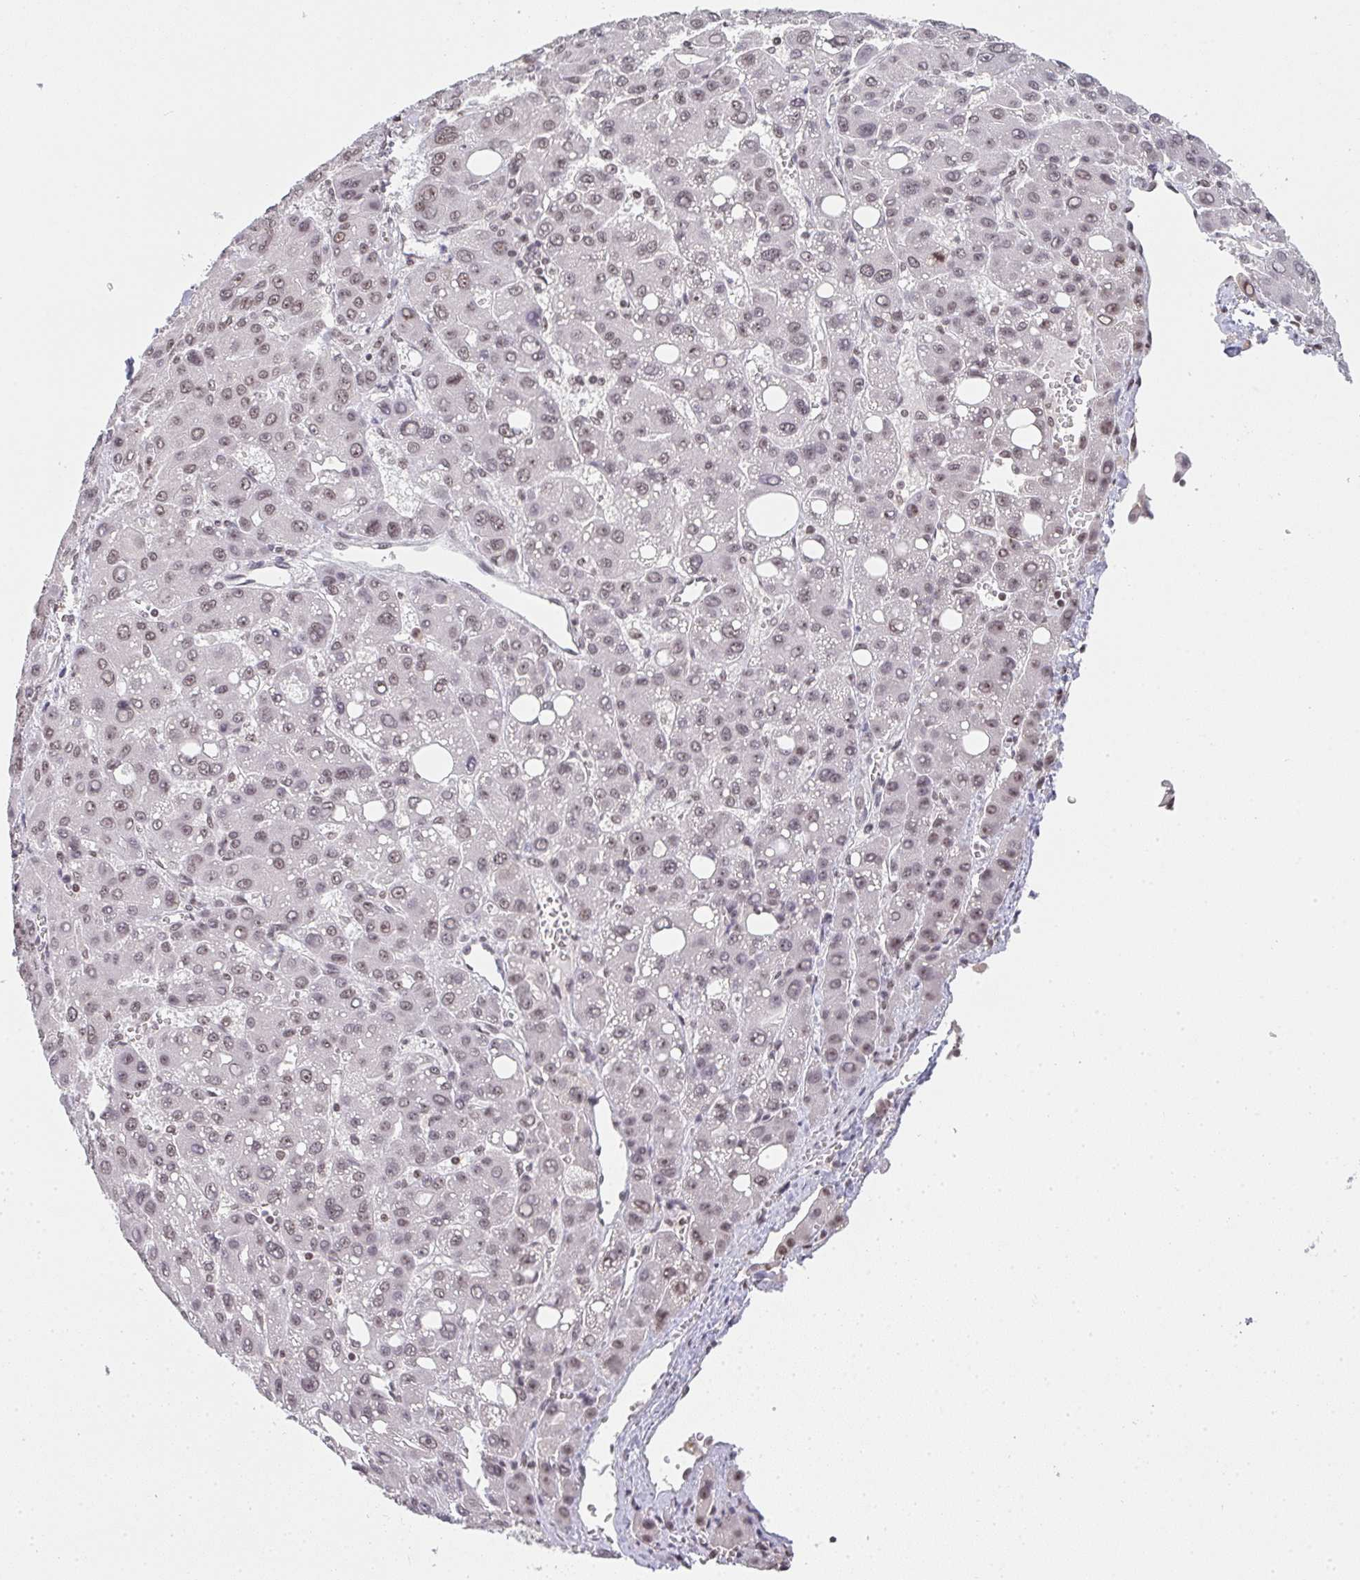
{"staining": {"intensity": "moderate", "quantity": ">75%", "location": "nuclear"}, "tissue": "liver cancer", "cell_type": "Tumor cells", "image_type": "cancer", "snomed": [{"axis": "morphology", "description": "Carcinoma, Hepatocellular, NOS"}, {"axis": "topography", "description": "Liver"}], "caption": "An image of human liver hepatocellular carcinoma stained for a protein exhibits moderate nuclear brown staining in tumor cells. The staining was performed using DAB, with brown indicating positive protein expression. Nuclei are stained blue with hematoxylin.", "gene": "DKC1", "patient": {"sex": "male", "age": 55}}